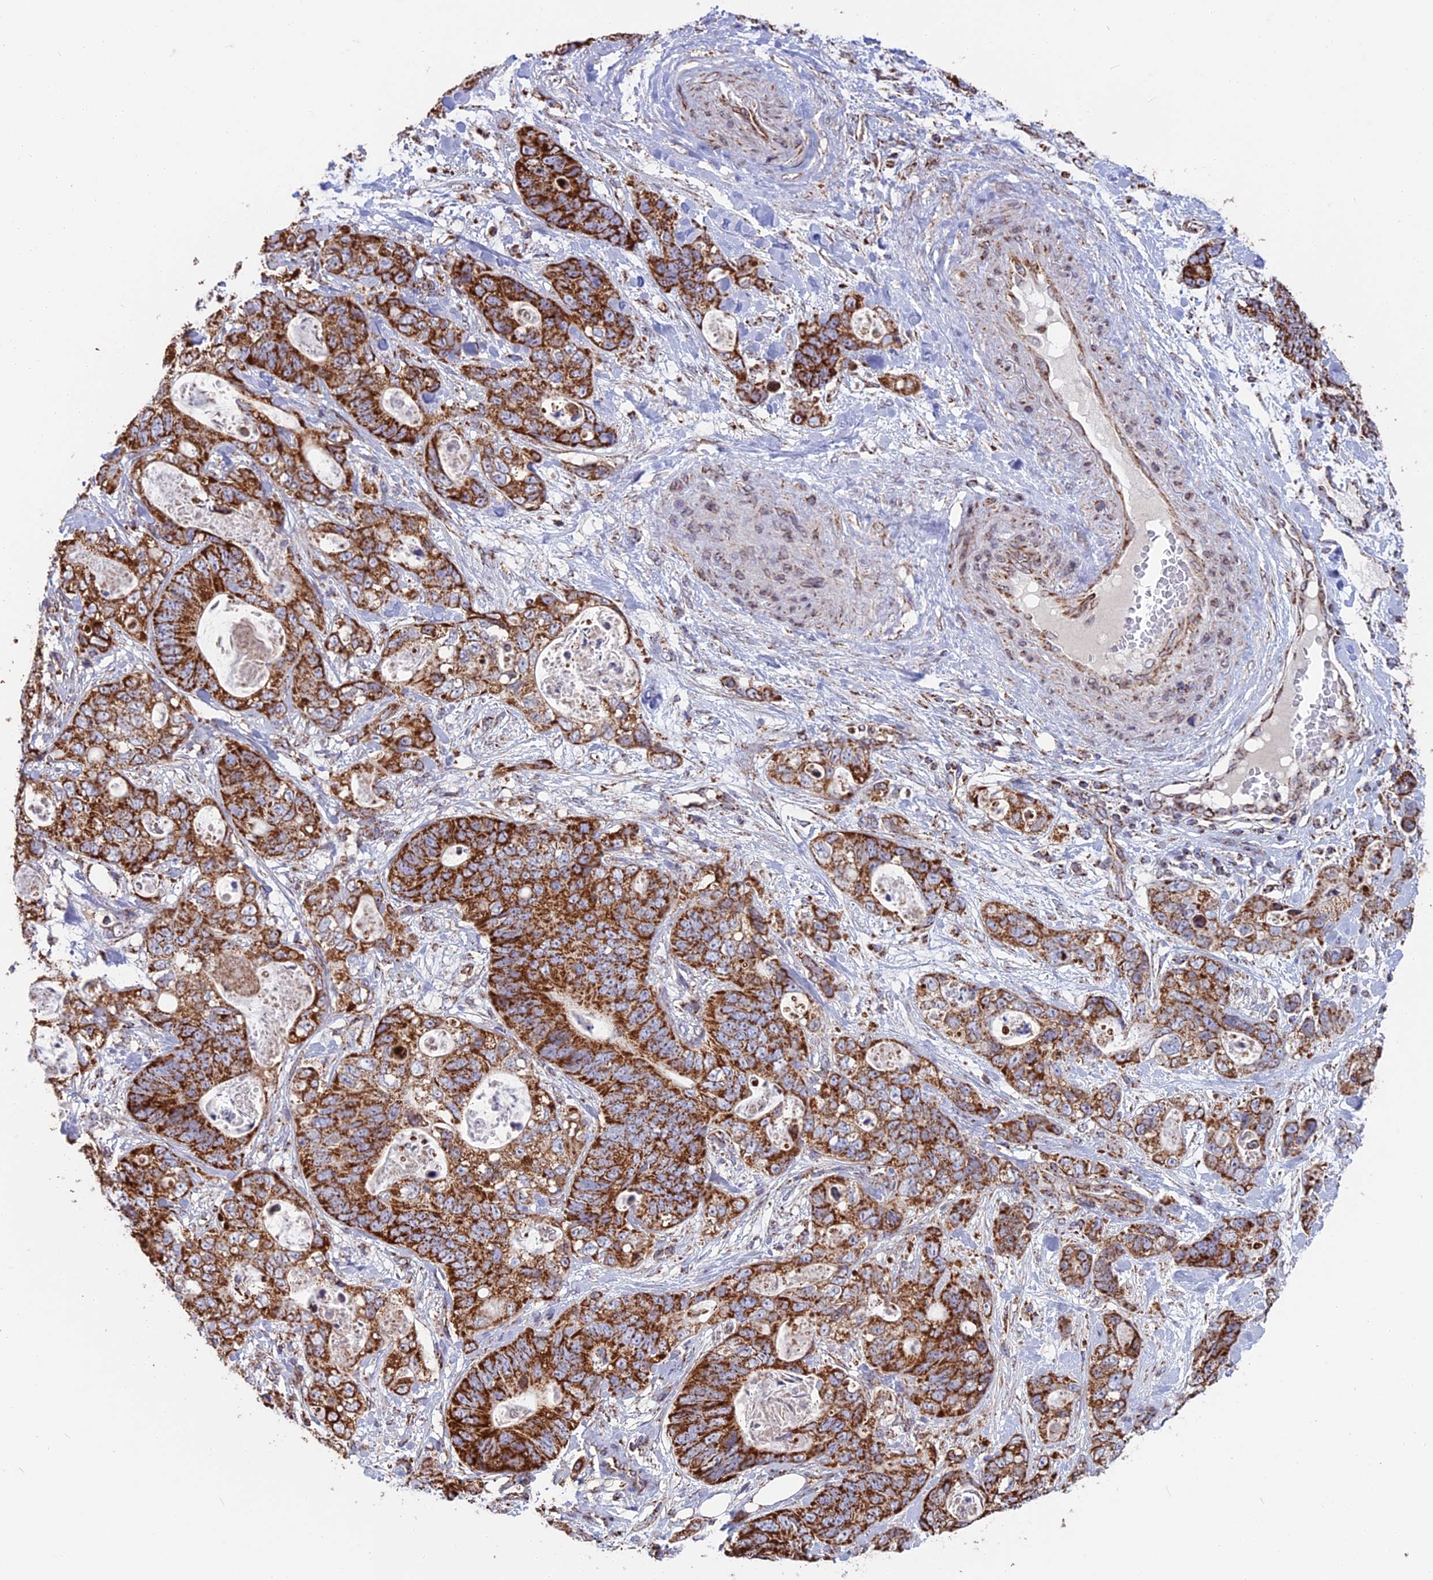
{"staining": {"intensity": "strong", "quantity": ">75%", "location": "cytoplasmic/membranous"}, "tissue": "stomach cancer", "cell_type": "Tumor cells", "image_type": "cancer", "snomed": [{"axis": "morphology", "description": "Normal tissue, NOS"}, {"axis": "morphology", "description": "Adenocarcinoma, NOS"}, {"axis": "topography", "description": "Stomach"}], "caption": "Tumor cells demonstrate strong cytoplasmic/membranous expression in approximately >75% of cells in stomach cancer (adenocarcinoma).", "gene": "CS", "patient": {"sex": "female", "age": 89}}